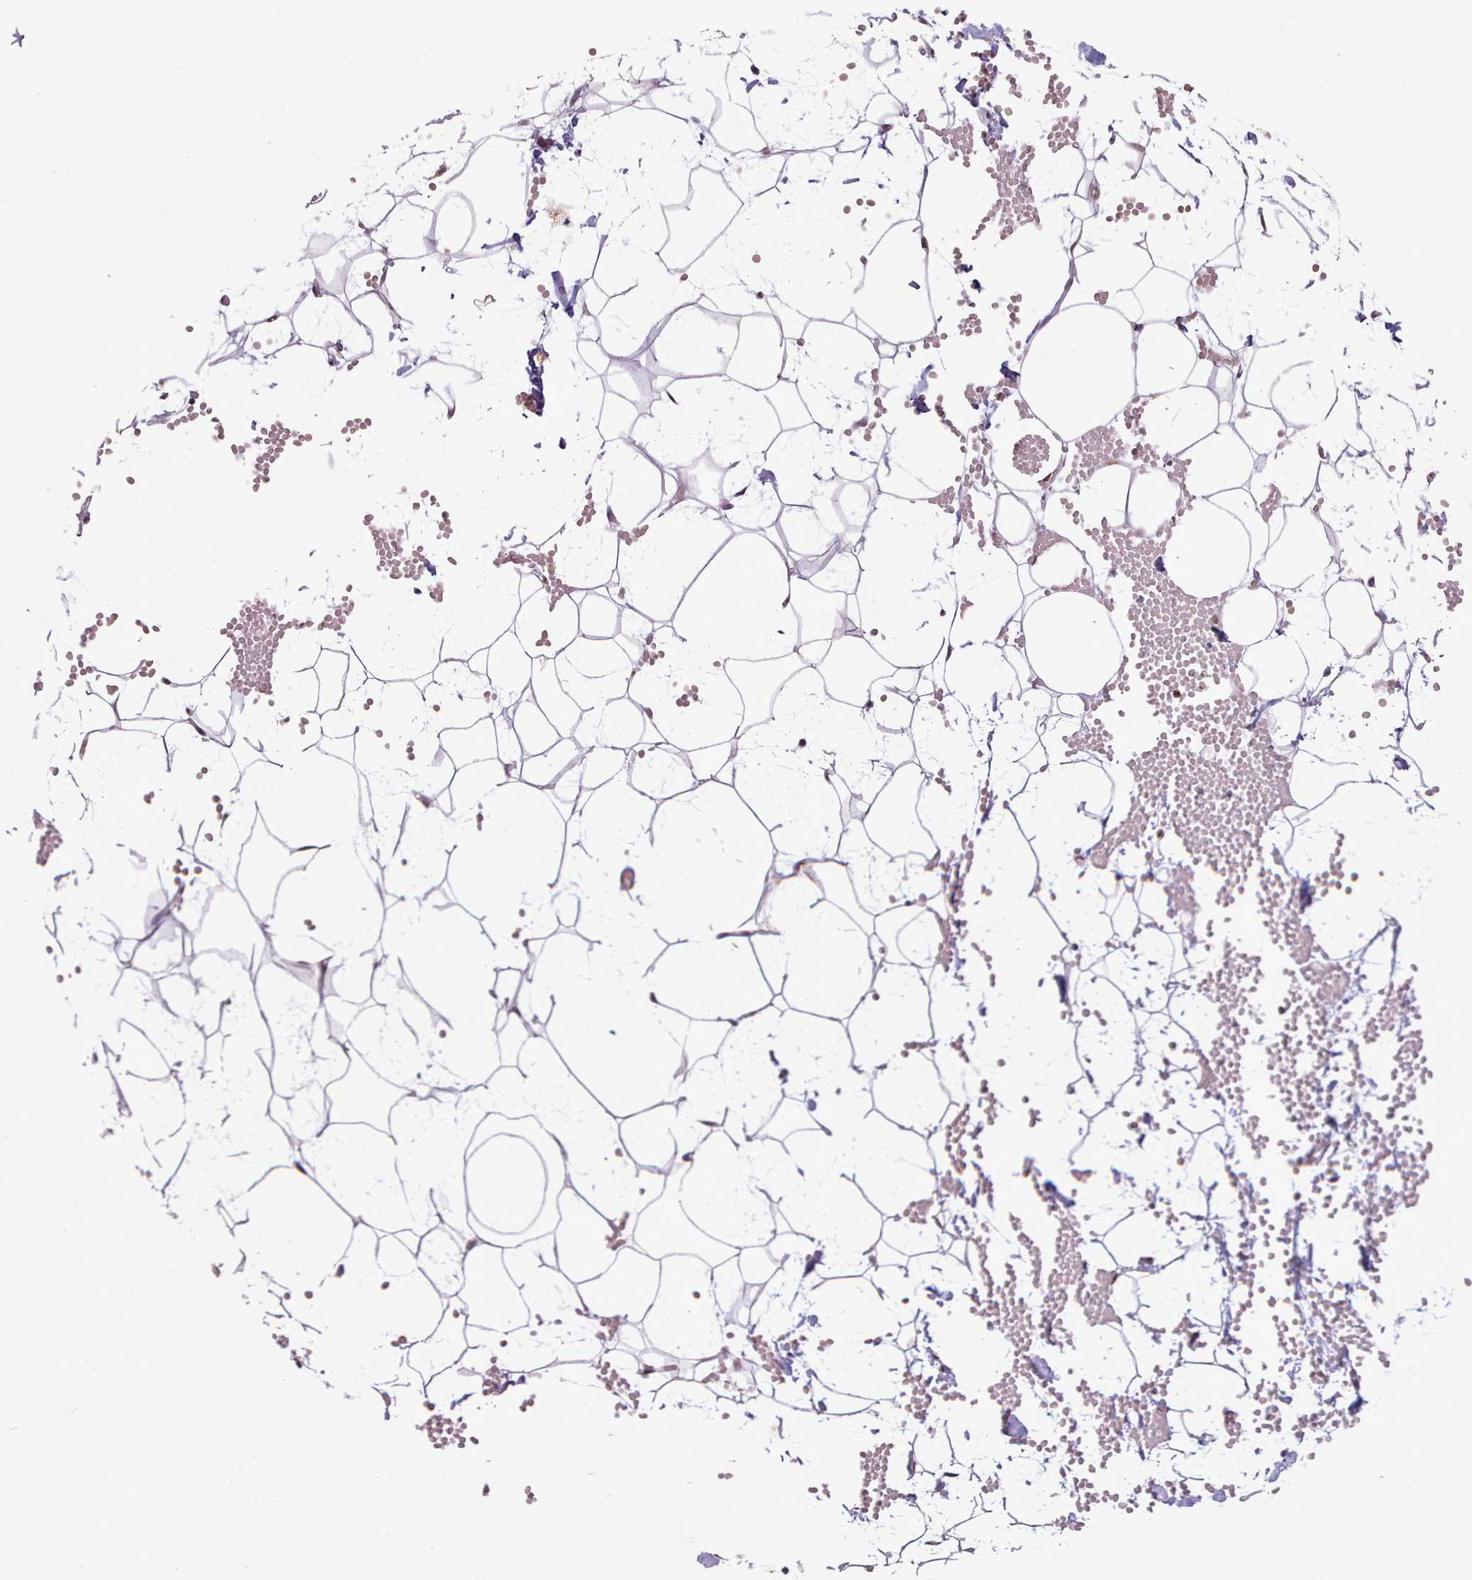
{"staining": {"intensity": "negative", "quantity": "none", "location": "none"}, "tissue": "adipose tissue", "cell_type": "Adipocytes", "image_type": "normal", "snomed": [{"axis": "morphology", "description": "Normal tissue, NOS"}, {"axis": "topography", "description": "Breast"}], "caption": "Immunohistochemical staining of unremarkable adipose tissue shows no significant staining in adipocytes.", "gene": "TAF15", "patient": {"sex": "female", "age": 23}}